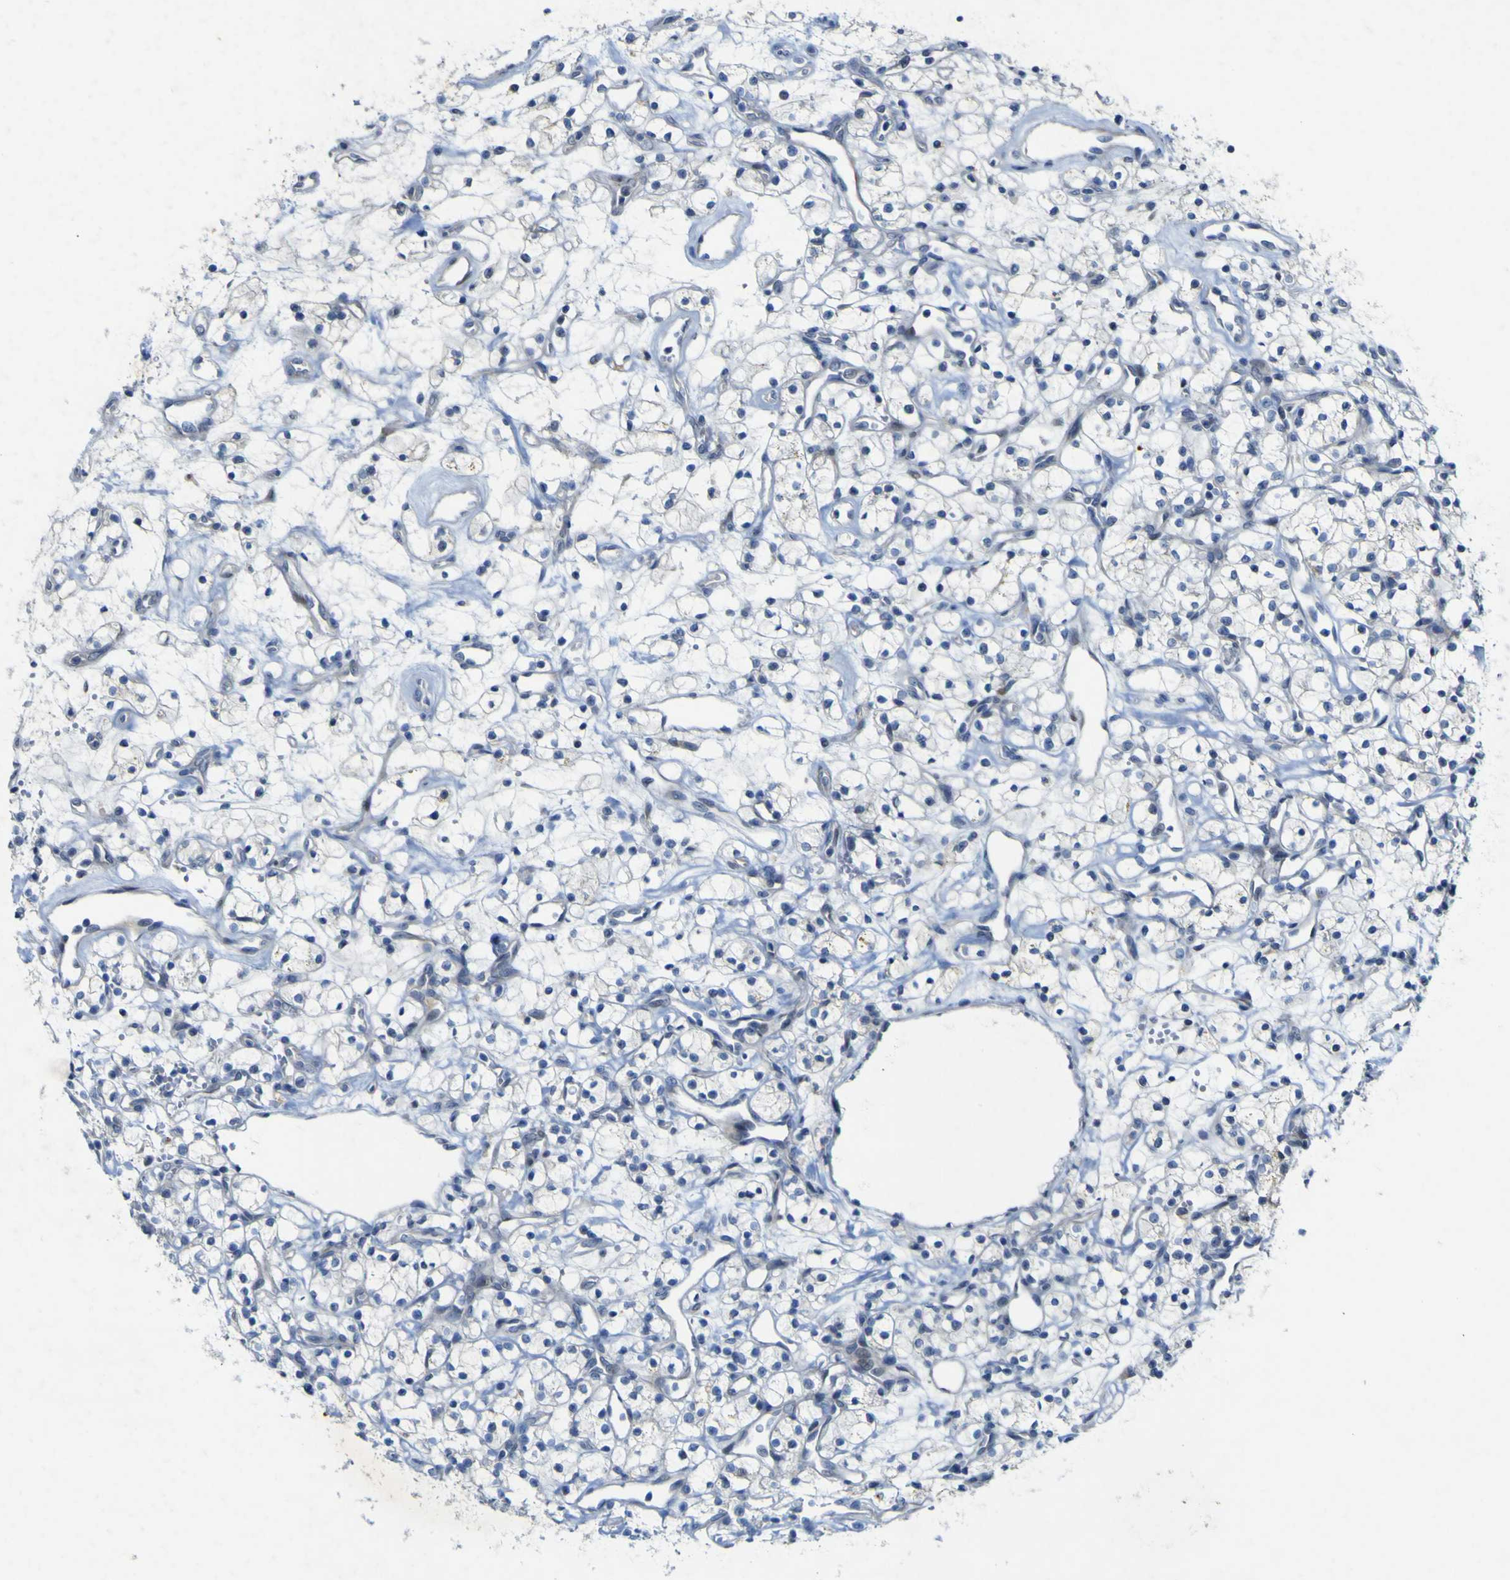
{"staining": {"intensity": "negative", "quantity": "none", "location": "none"}, "tissue": "renal cancer", "cell_type": "Tumor cells", "image_type": "cancer", "snomed": [{"axis": "morphology", "description": "Adenocarcinoma, NOS"}, {"axis": "topography", "description": "Kidney"}], "caption": "A histopathology image of renal adenocarcinoma stained for a protein demonstrates no brown staining in tumor cells.", "gene": "NAV1", "patient": {"sex": "female", "age": 60}}